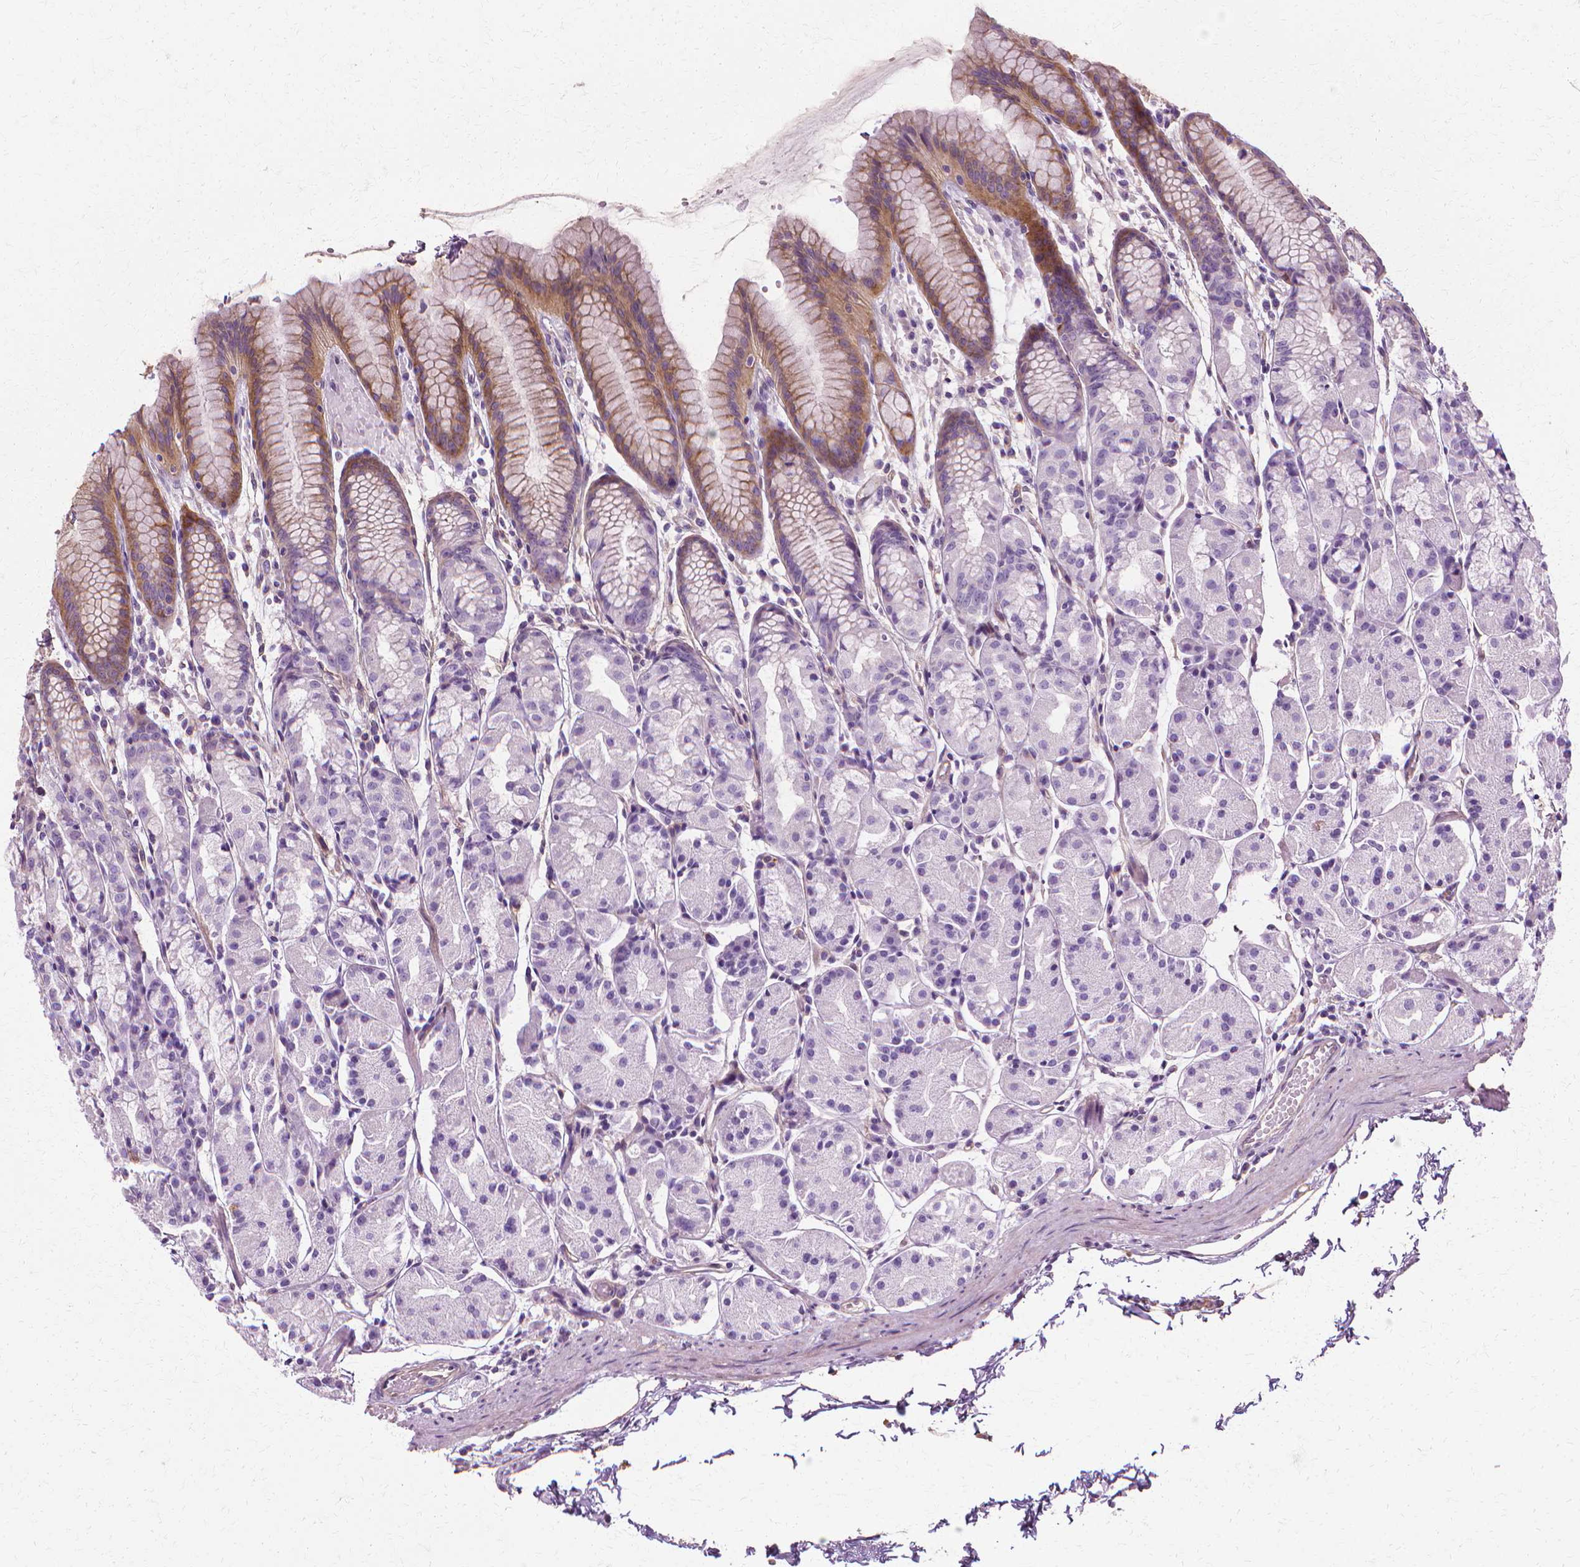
{"staining": {"intensity": "moderate", "quantity": "<25%", "location": "cytoplasmic/membranous"}, "tissue": "stomach", "cell_type": "Glandular cells", "image_type": "normal", "snomed": [{"axis": "morphology", "description": "Normal tissue, NOS"}, {"axis": "topography", "description": "Stomach, upper"}], "caption": "Stomach stained with IHC demonstrates moderate cytoplasmic/membranous staining in about <25% of glandular cells.", "gene": "CFAP157", "patient": {"sex": "male", "age": 47}}